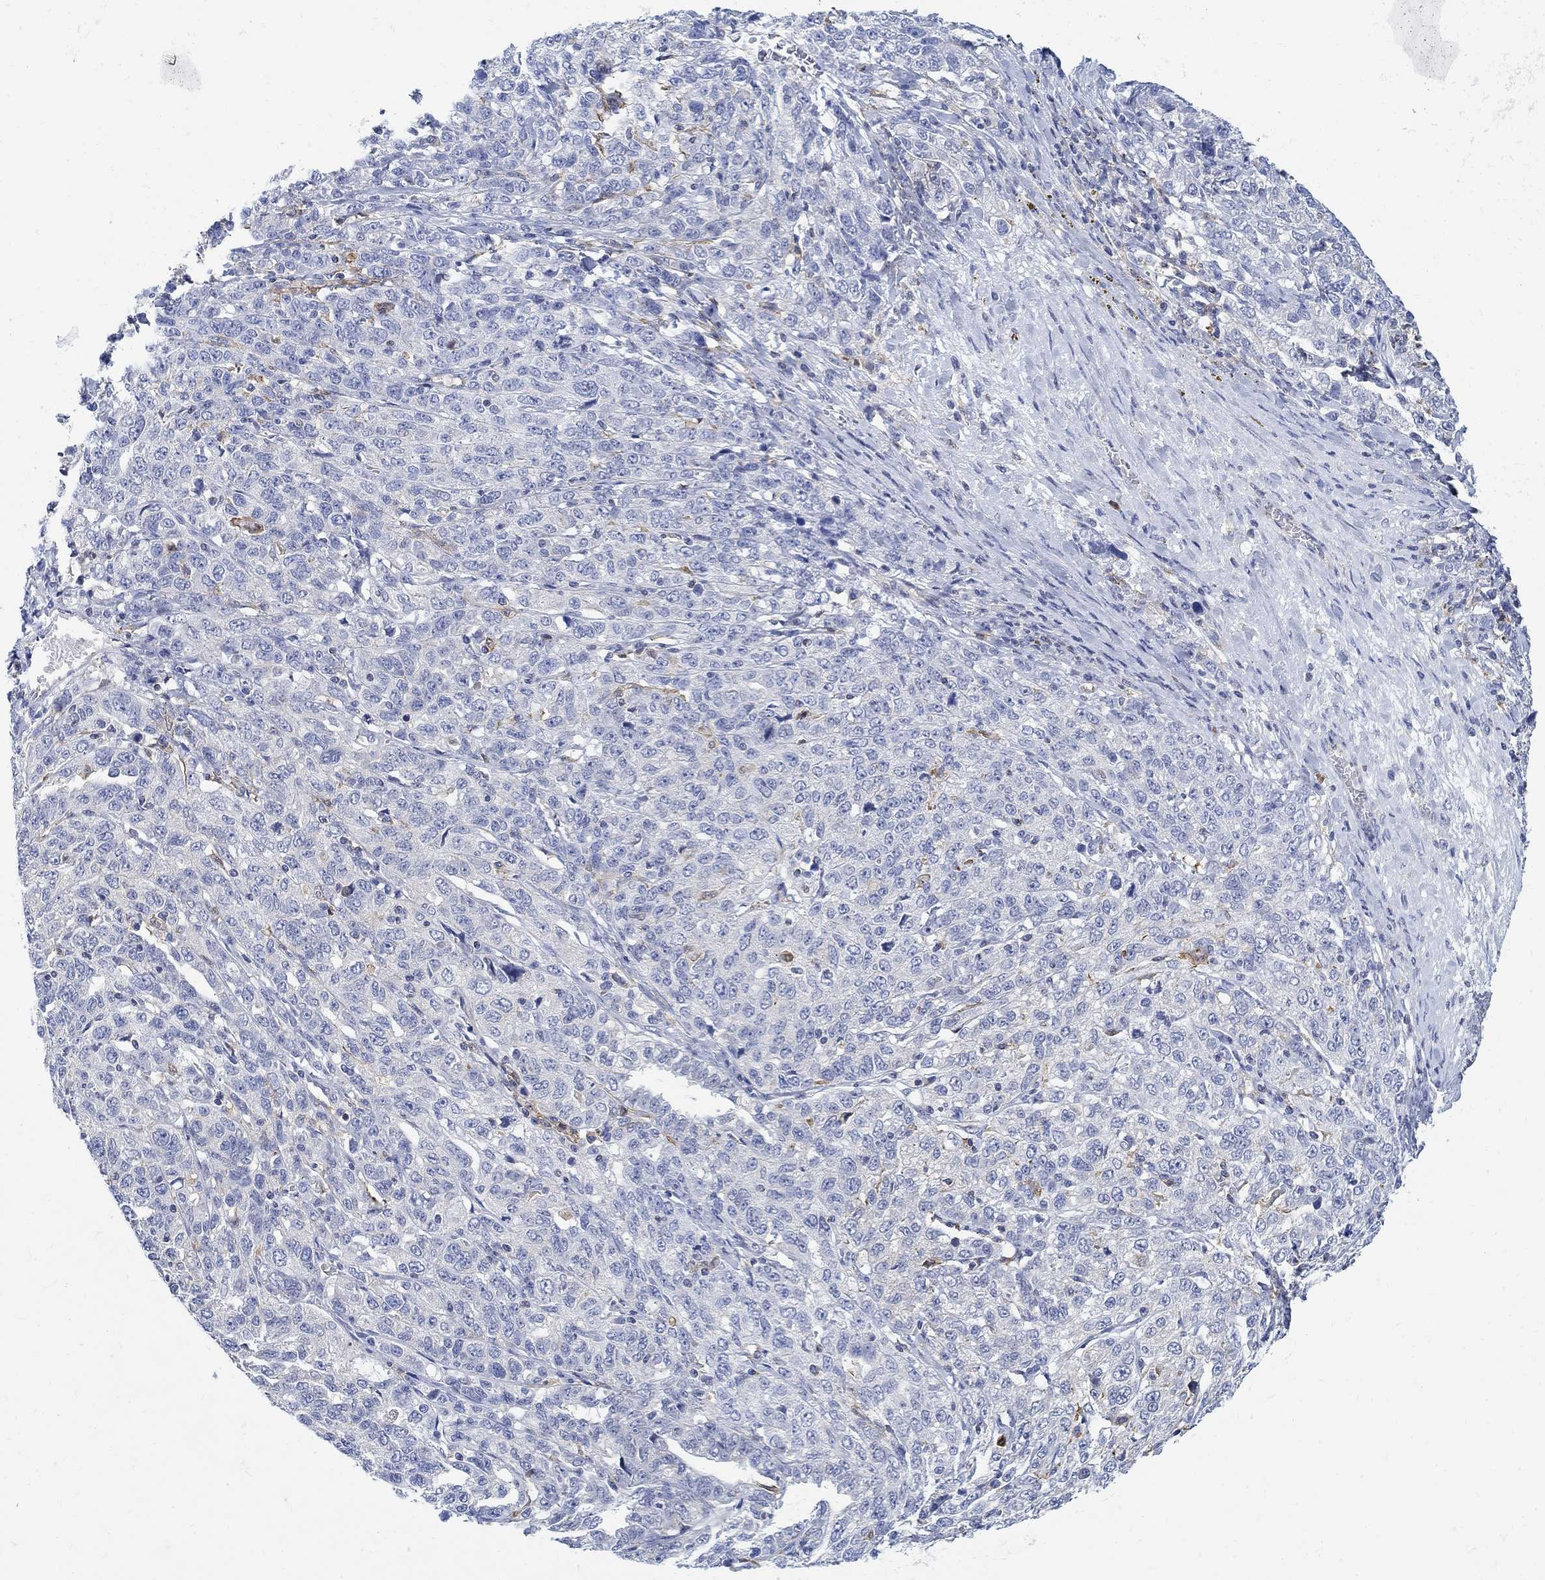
{"staining": {"intensity": "negative", "quantity": "none", "location": "none"}, "tissue": "ovarian cancer", "cell_type": "Tumor cells", "image_type": "cancer", "snomed": [{"axis": "morphology", "description": "Cystadenocarcinoma, serous, NOS"}, {"axis": "topography", "description": "Ovary"}], "caption": "A histopathology image of human ovarian cancer is negative for staining in tumor cells.", "gene": "PHF21B", "patient": {"sex": "female", "age": 71}}